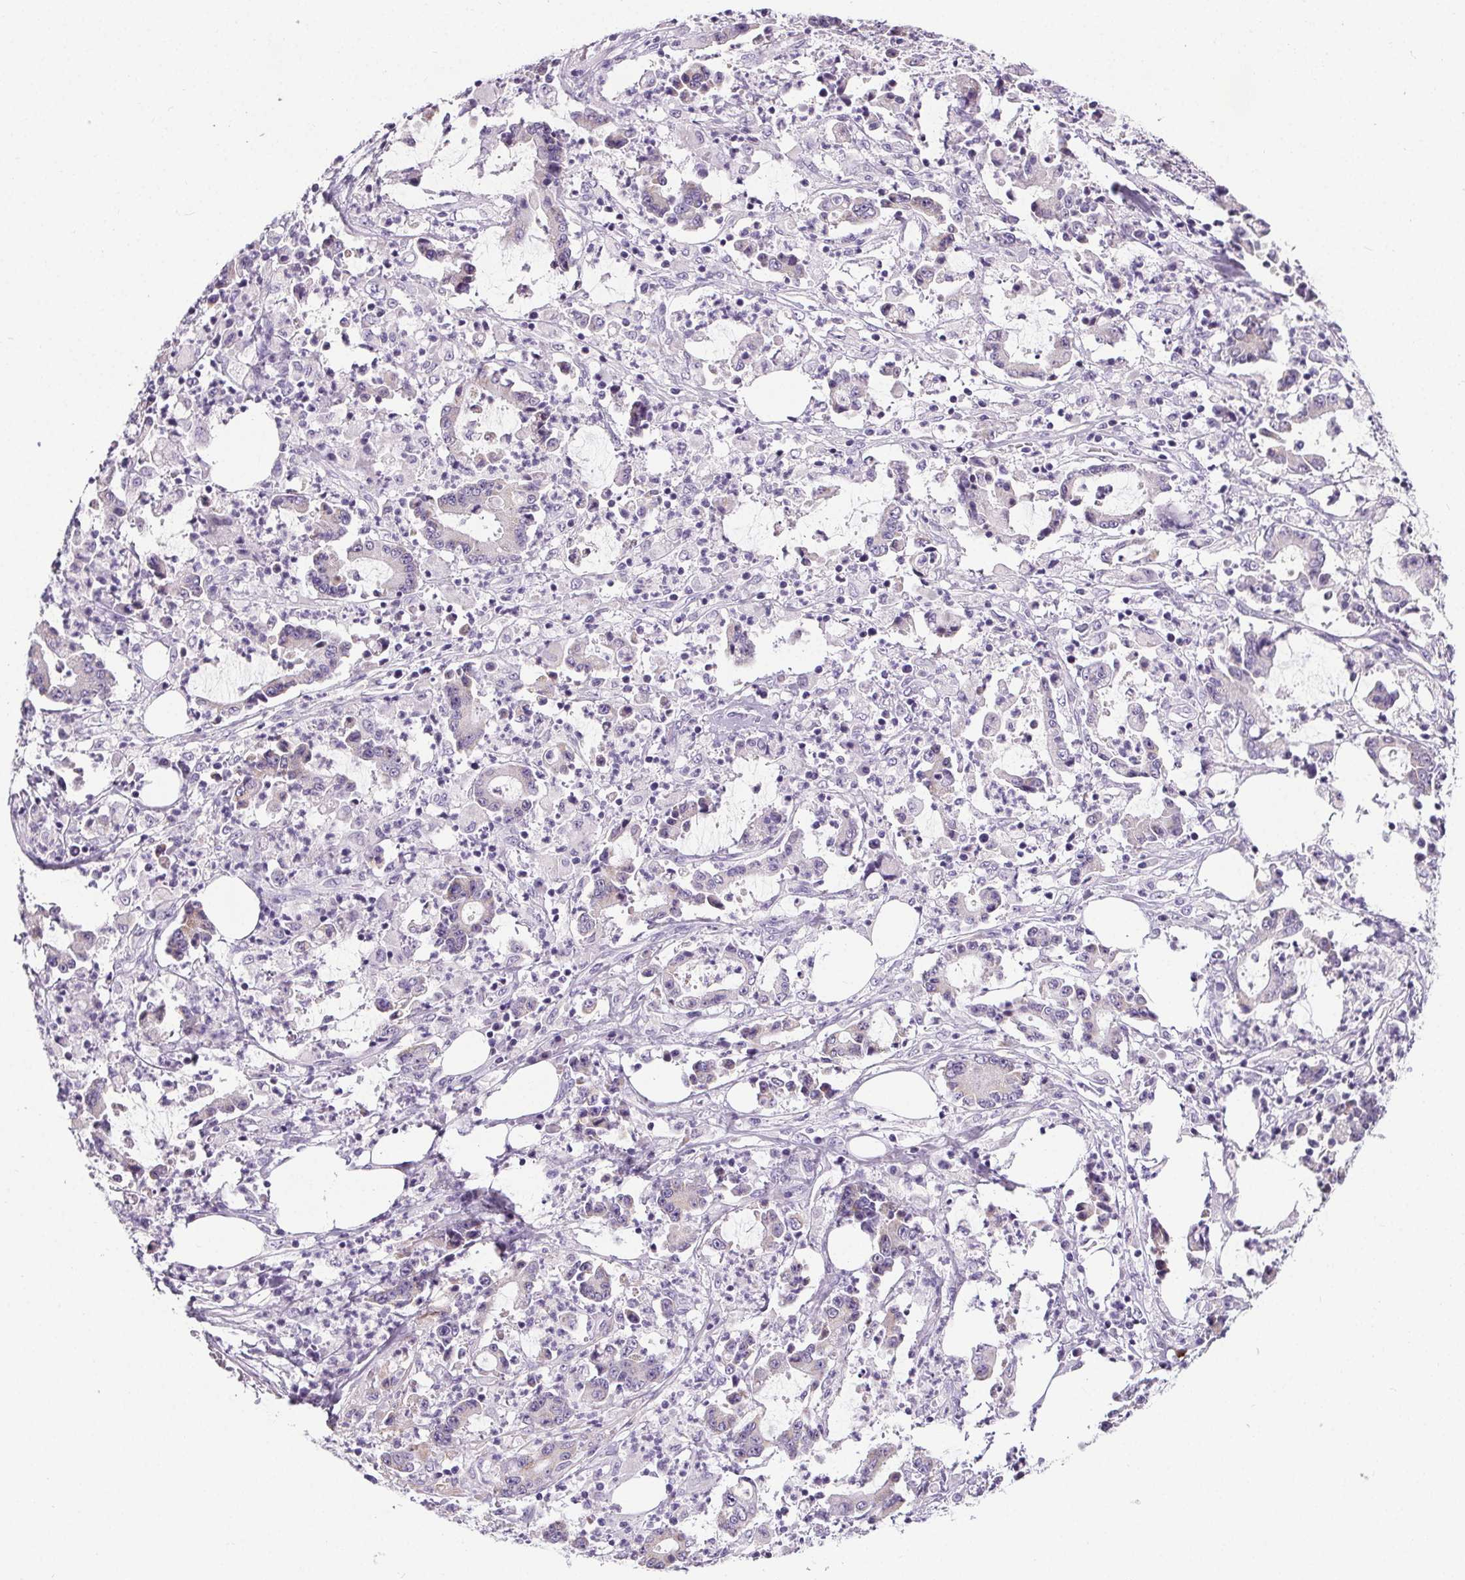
{"staining": {"intensity": "negative", "quantity": "none", "location": "none"}, "tissue": "stomach cancer", "cell_type": "Tumor cells", "image_type": "cancer", "snomed": [{"axis": "morphology", "description": "Adenocarcinoma, NOS"}, {"axis": "topography", "description": "Stomach, upper"}], "caption": "High magnification brightfield microscopy of stomach adenocarcinoma stained with DAB (3,3'-diaminobenzidine) (brown) and counterstained with hematoxylin (blue): tumor cells show no significant staining.", "gene": "ELAVL2", "patient": {"sex": "male", "age": 68}}